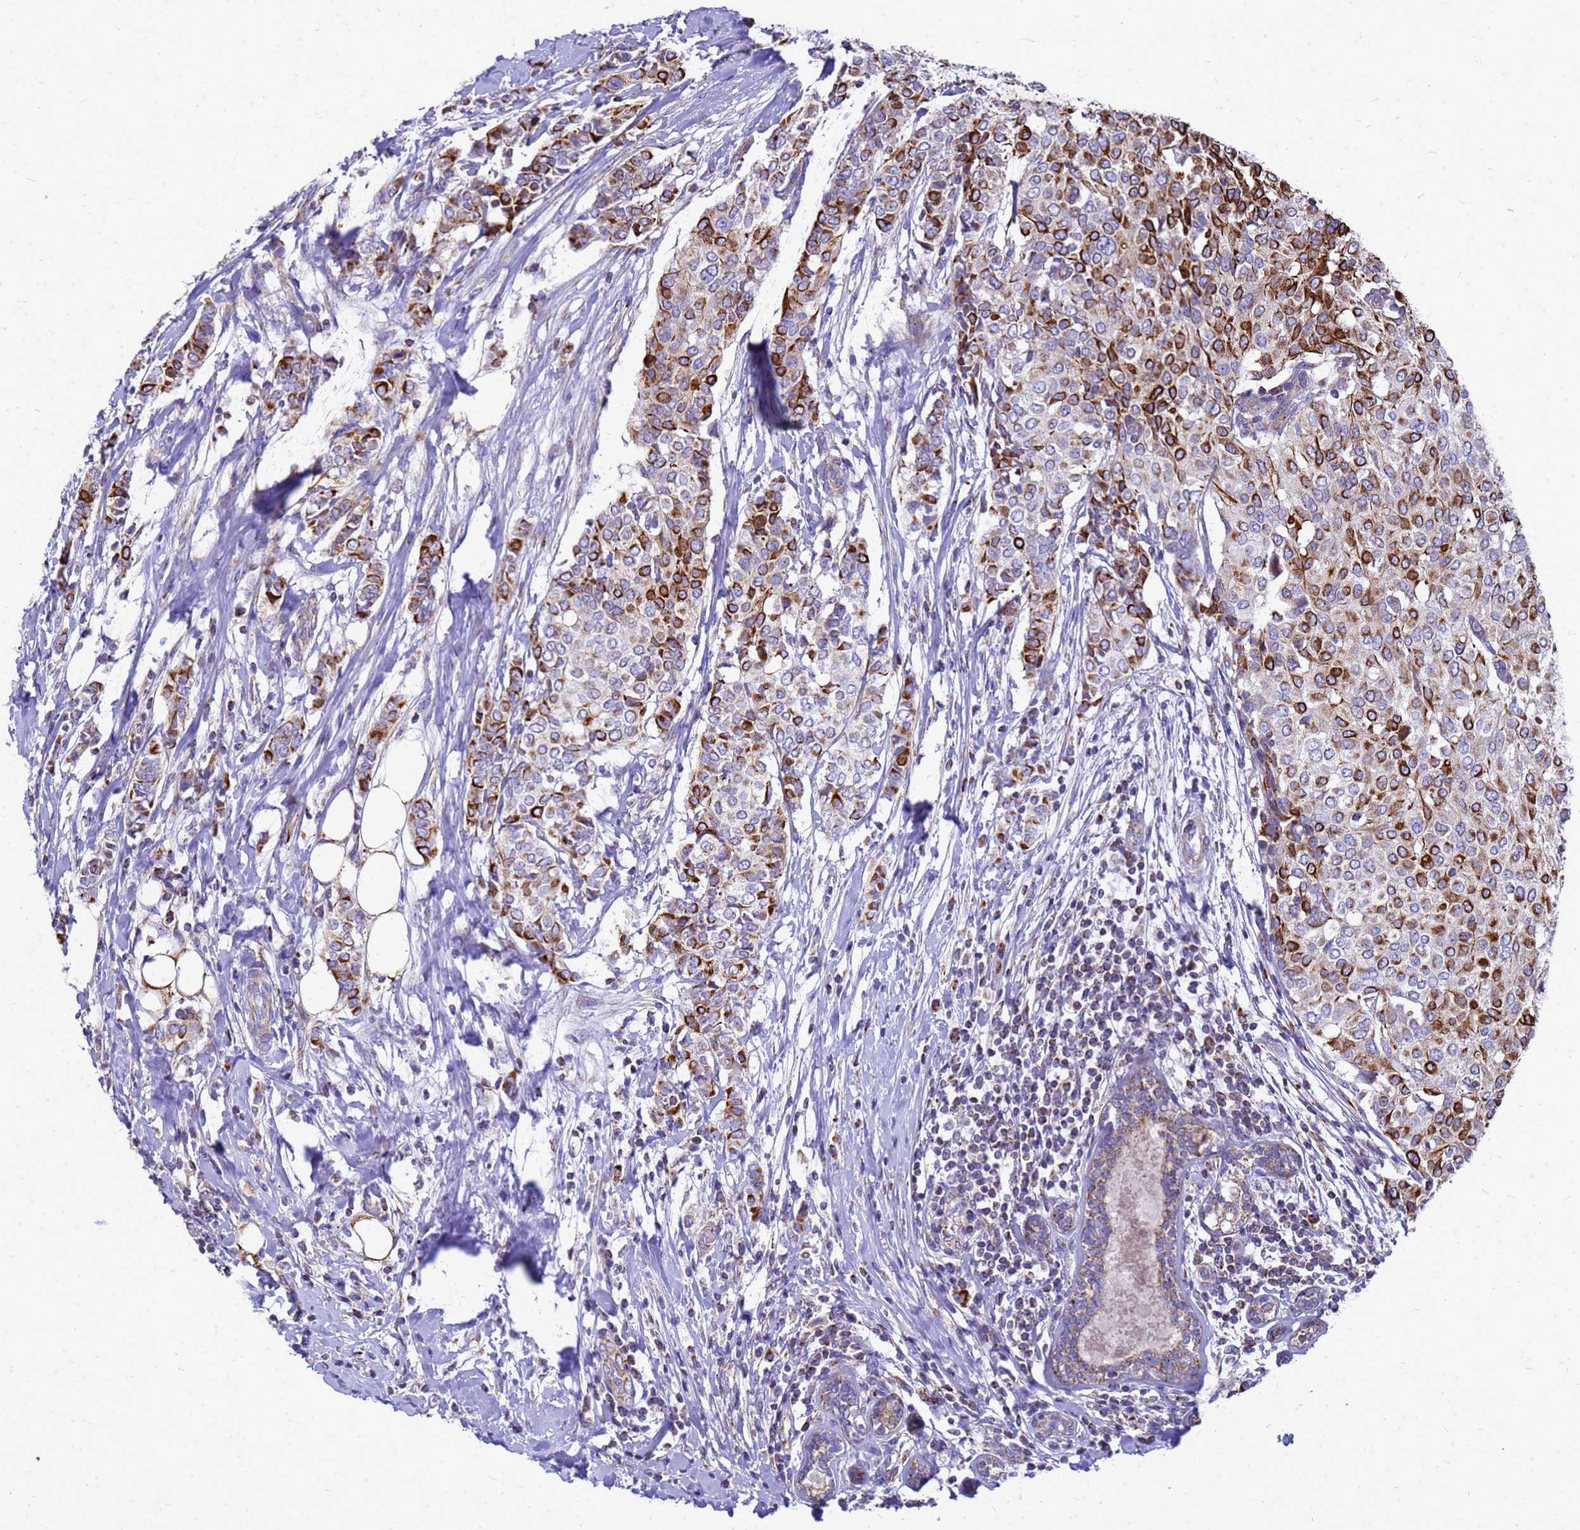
{"staining": {"intensity": "strong", "quantity": "25%-75%", "location": "cytoplasmic/membranous"}, "tissue": "breast cancer", "cell_type": "Tumor cells", "image_type": "cancer", "snomed": [{"axis": "morphology", "description": "Lobular carcinoma"}, {"axis": "topography", "description": "Breast"}], "caption": "A high amount of strong cytoplasmic/membranous positivity is seen in about 25%-75% of tumor cells in breast cancer tissue. The staining was performed using DAB to visualize the protein expression in brown, while the nuclei were stained in blue with hematoxylin (Magnification: 20x).", "gene": "CMC4", "patient": {"sex": "female", "age": 51}}